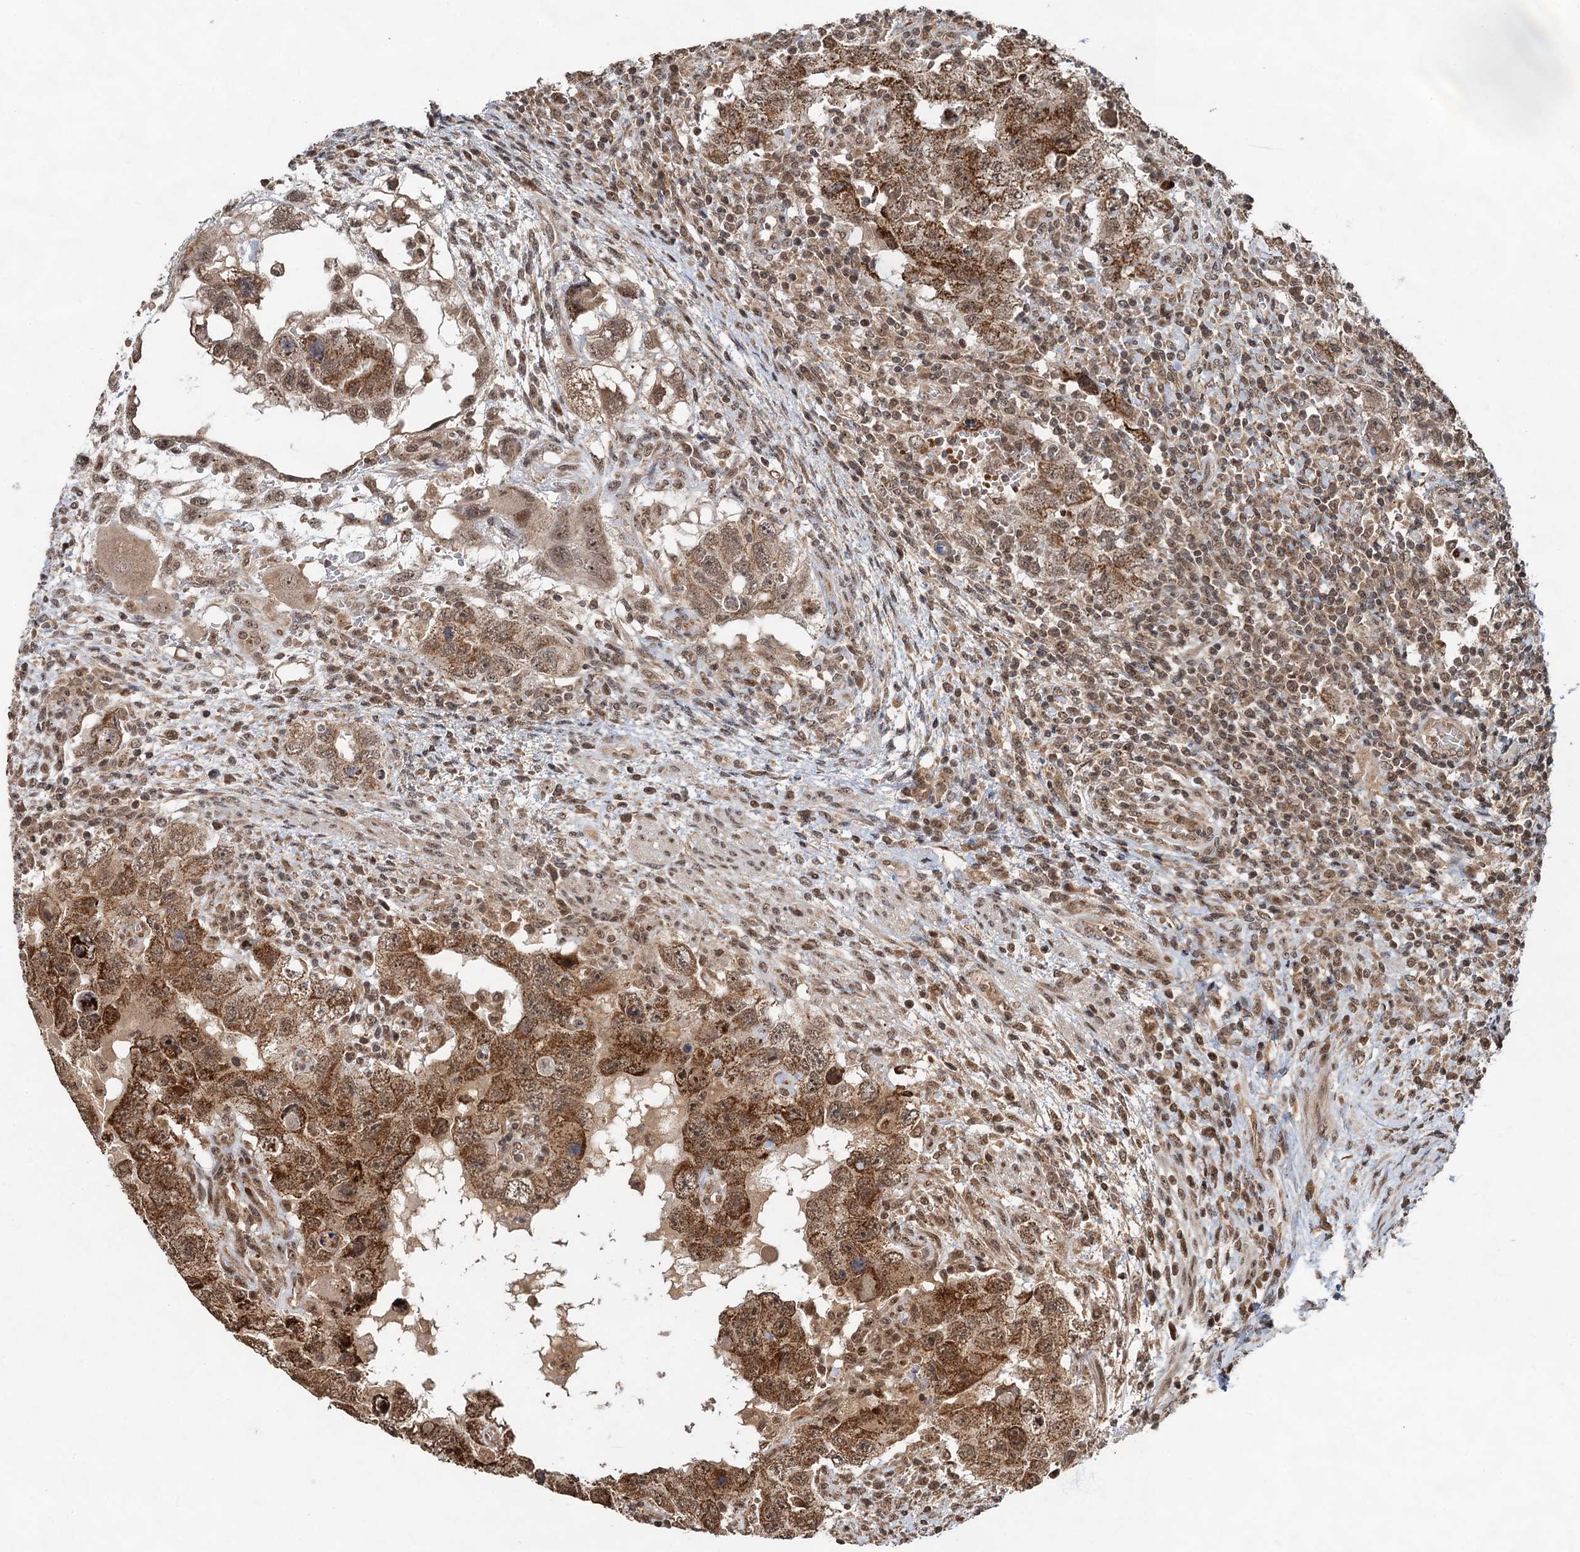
{"staining": {"intensity": "moderate", "quantity": ">75%", "location": "cytoplasmic/membranous,nuclear"}, "tissue": "testis cancer", "cell_type": "Tumor cells", "image_type": "cancer", "snomed": [{"axis": "morphology", "description": "Carcinoma, Embryonal, NOS"}, {"axis": "topography", "description": "Testis"}], "caption": "The micrograph exhibits staining of testis embryonal carcinoma, revealing moderate cytoplasmic/membranous and nuclear protein expression (brown color) within tumor cells.", "gene": "REP15", "patient": {"sex": "male", "age": 26}}